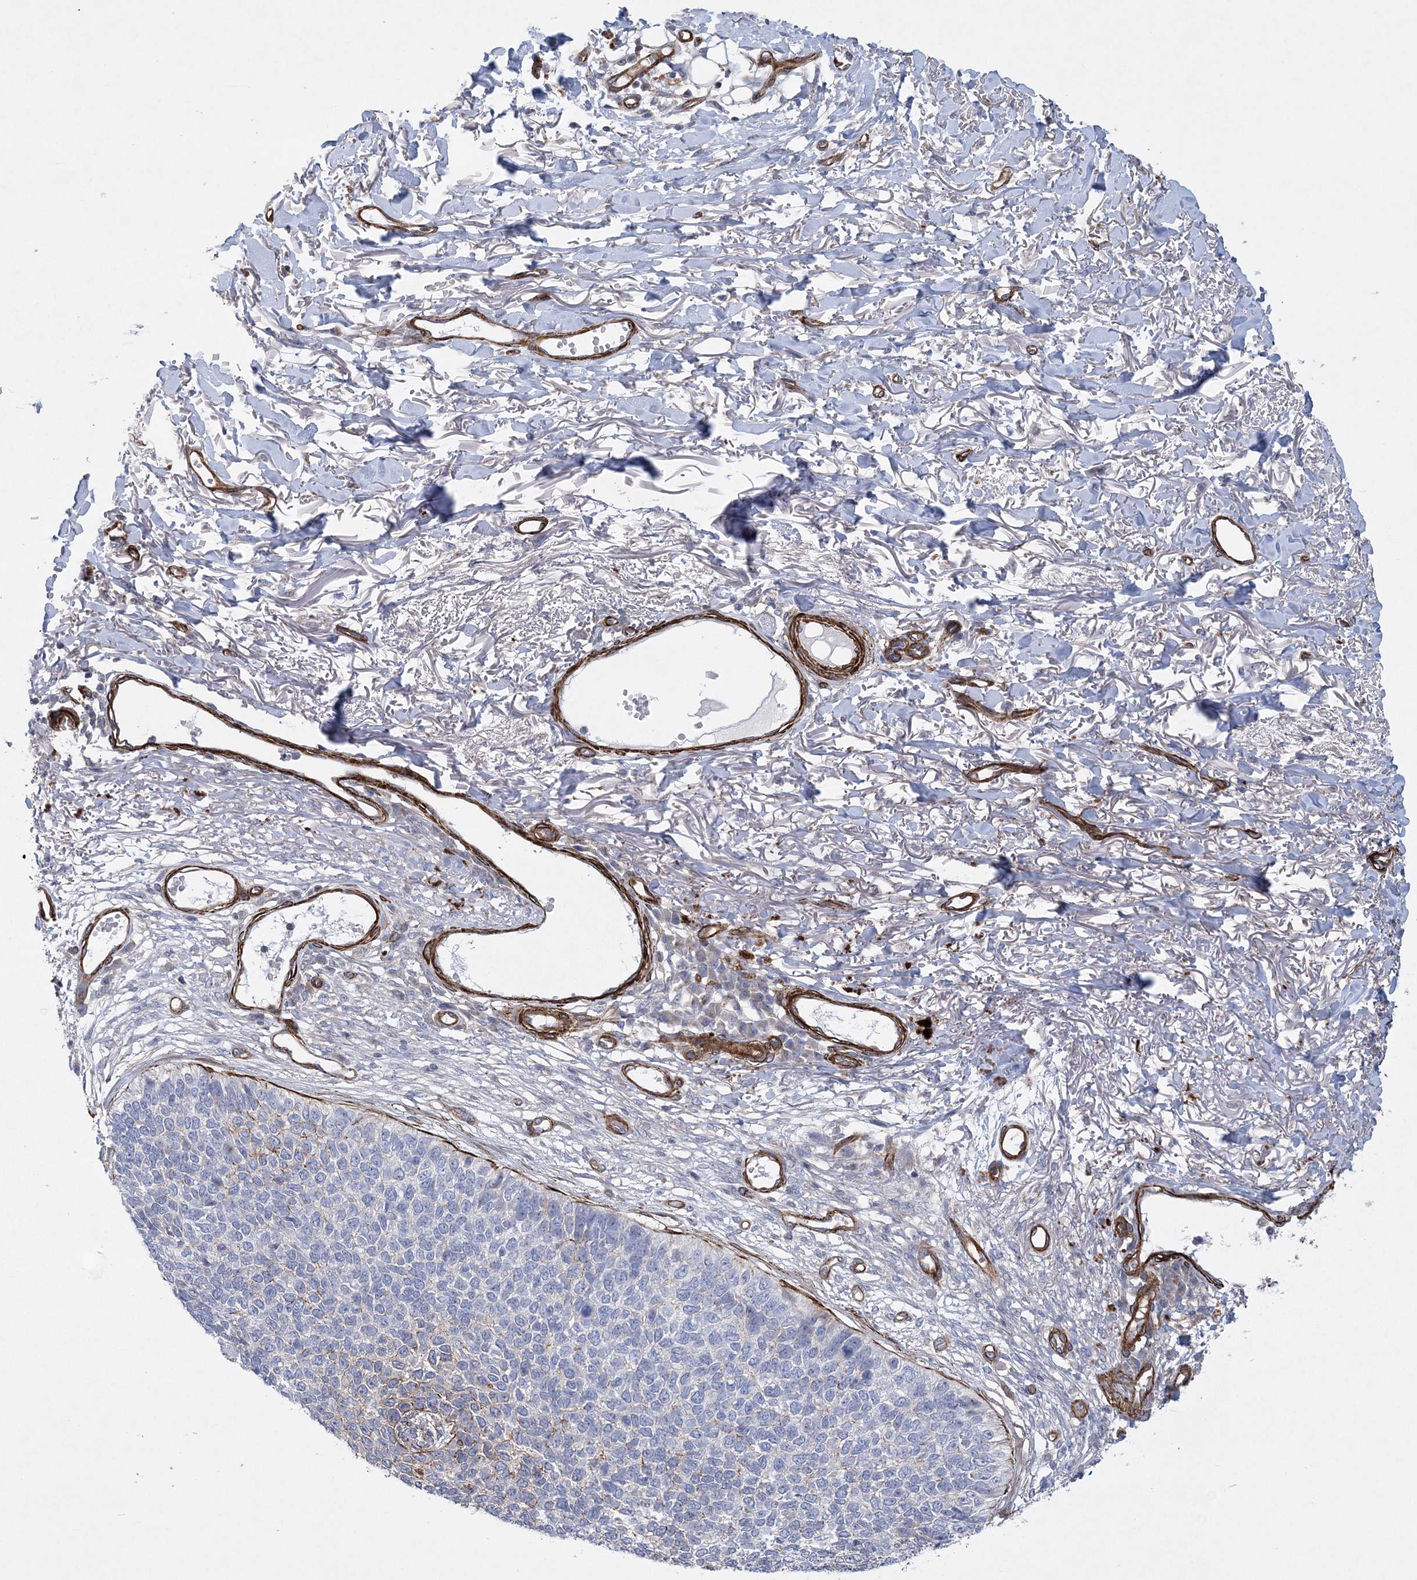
{"staining": {"intensity": "negative", "quantity": "none", "location": "none"}, "tissue": "skin cancer", "cell_type": "Tumor cells", "image_type": "cancer", "snomed": [{"axis": "morphology", "description": "Basal cell carcinoma"}, {"axis": "topography", "description": "Skin"}], "caption": "The image displays no significant expression in tumor cells of skin cancer (basal cell carcinoma).", "gene": "ARSJ", "patient": {"sex": "female", "age": 84}}